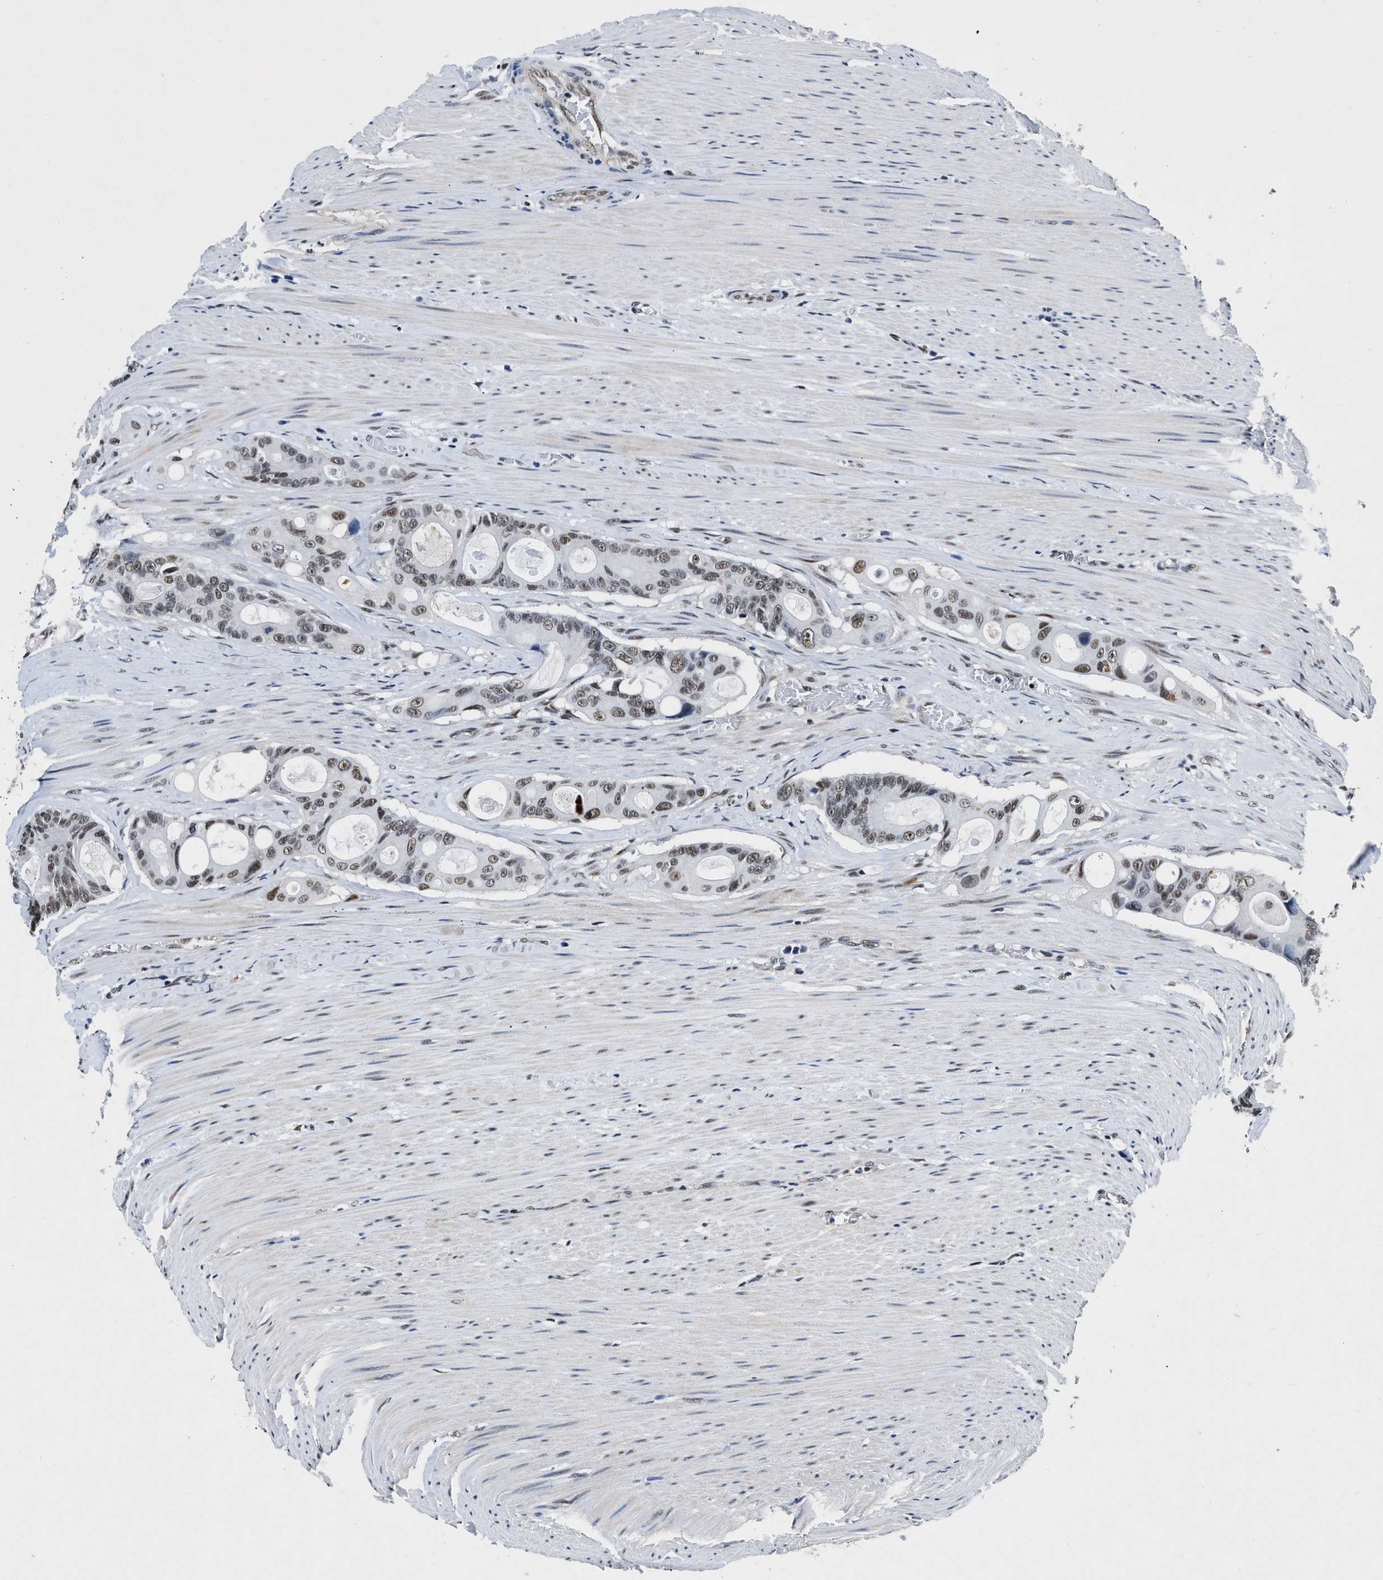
{"staining": {"intensity": "weak", "quantity": ">75%", "location": "nuclear"}, "tissue": "colorectal cancer", "cell_type": "Tumor cells", "image_type": "cancer", "snomed": [{"axis": "morphology", "description": "Adenocarcinoma, NOS"}, {"axis": "topography", "description": "Colon"}], "caption": "Immunohistochemistry (IHC) of human colorectal cancer displays low levels of weak nuclear expression in about >75% of tumor cells.", "gene": "CCNE1", "patient": {"sex": "female", "age": 57}}